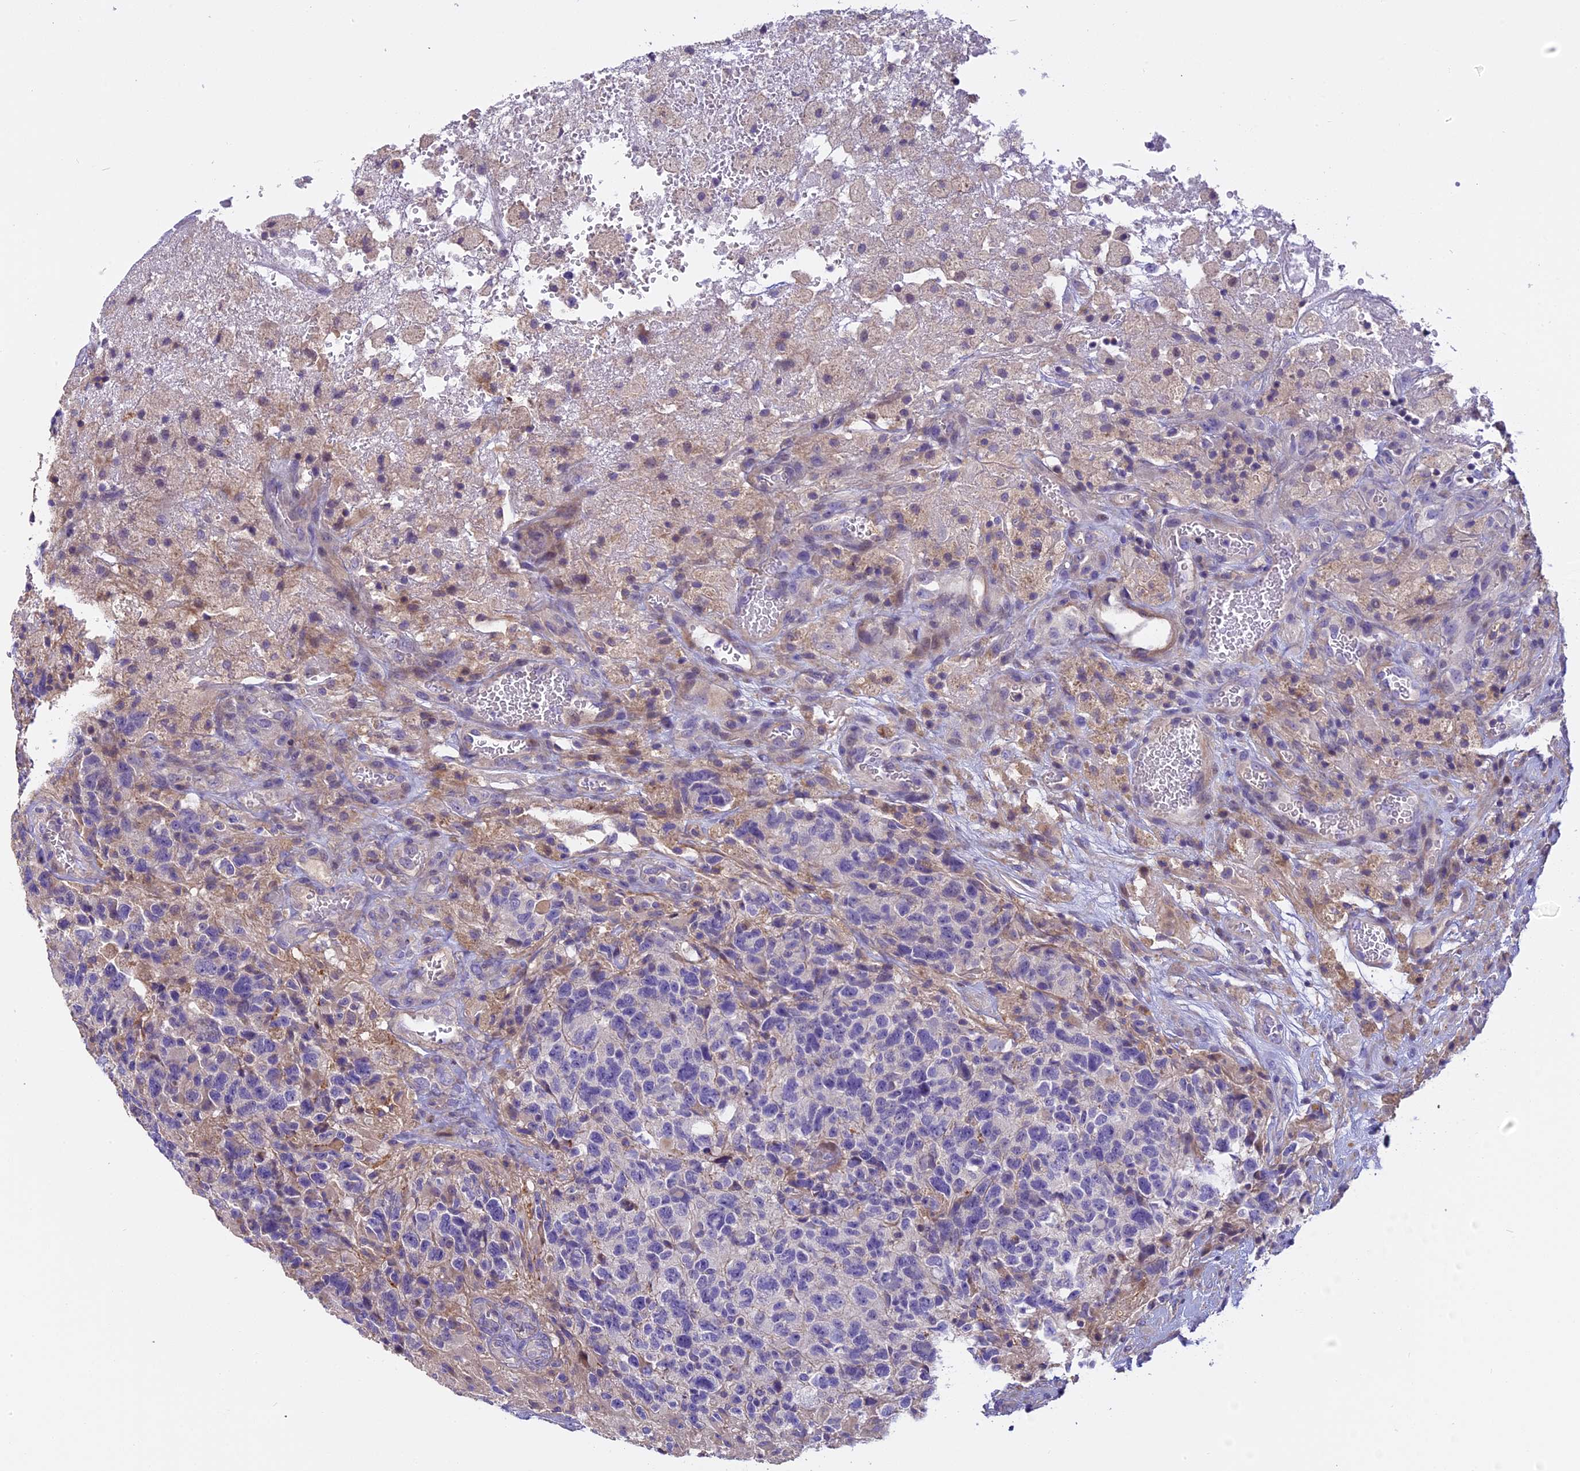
{"staining": {"intensity": "weak", "quantity": "<25%", "location": "cytoplasmic/membranous"}, "tissue": "glioma", "cell_type": "Tumor cells", "image_type": "cancer", "snomed": [{"axis": "morphology", "description": "Glioma, malignant, High grade"}, {"axis": "topography", "description": "Brain"}], "caption": "An image of glioma stained for a protein exhibits no brown staining in tumor cells. (DAB IHC with hematoxylin counter stain).", "gene": "FAM98C", "patient": {"sex": "male", "age": 69}}